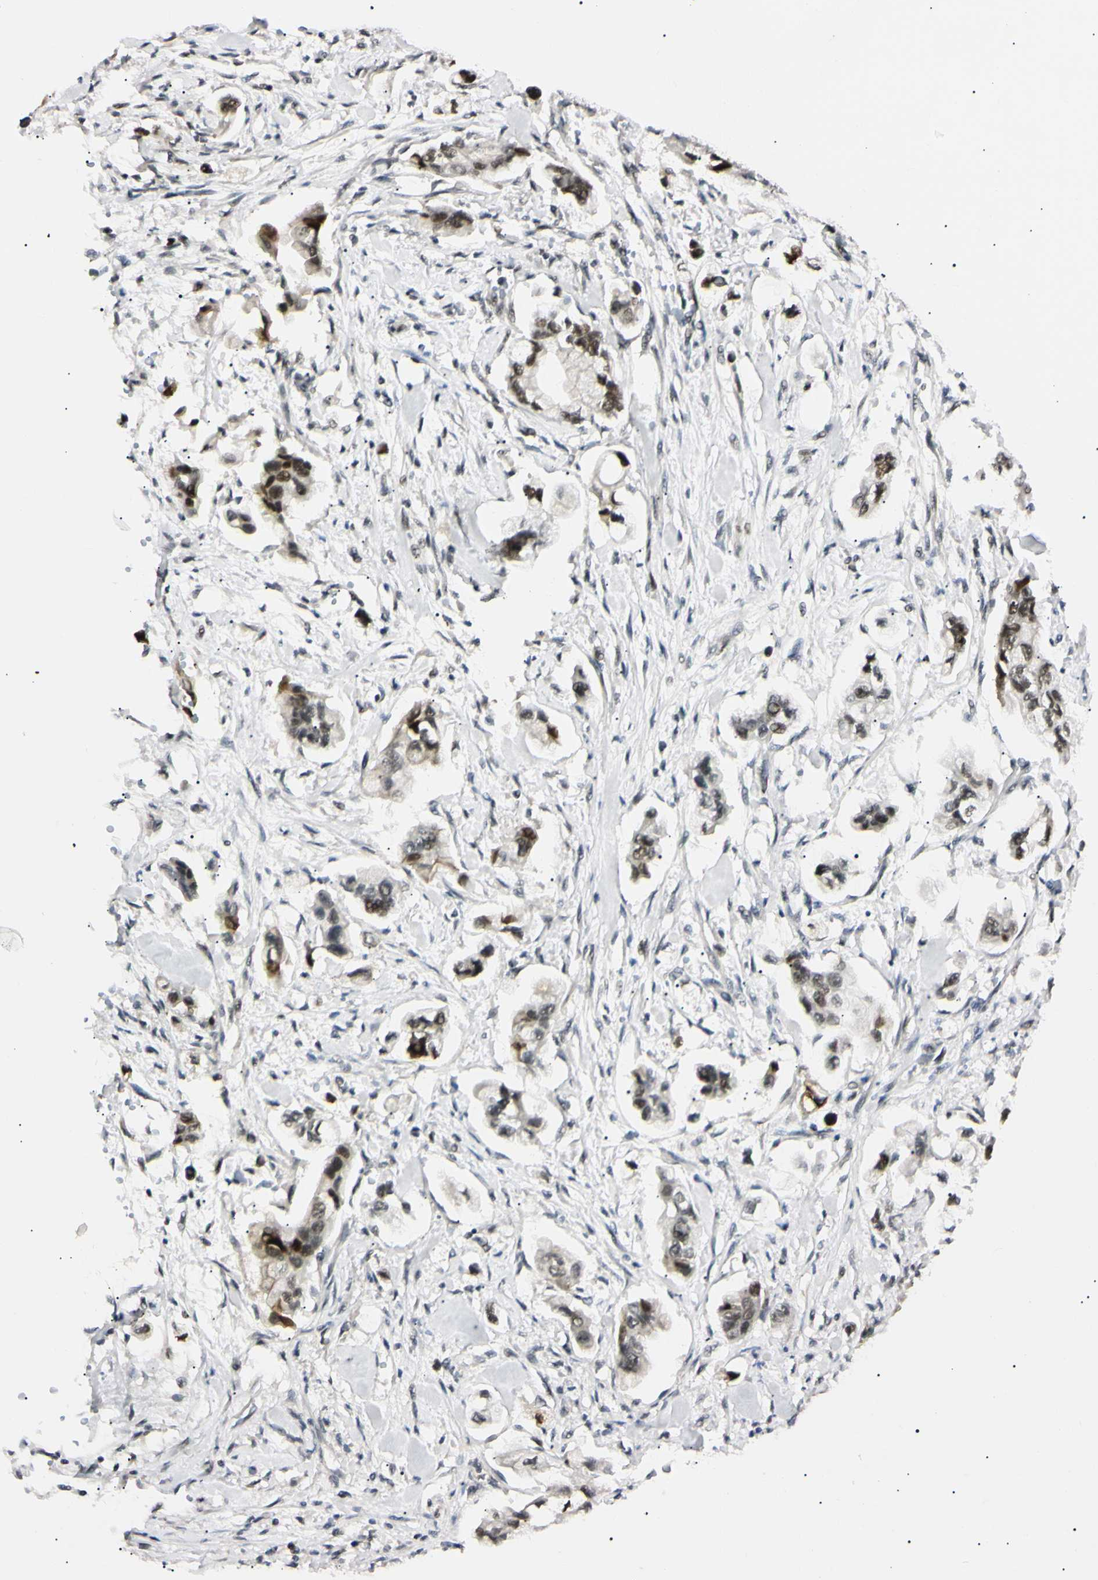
{"staining": {"intensity": "strong", "quantity": ">75%", "location": "nuclear"}, "tissue": "stomach cancer", "cell_type": "Tumor cells", "image_type": "cancer", "snomed": [{"axis": "morphology", "description": "Adenocarcinoma, NOS"}, {"axis": "topography", "description": "Stomach"}], "caption": "IHC of human stomach cancer (adenocarcinoma) shows high levels of strong nuclear positivity in approximately >75% of tumor cells. (DAB (3,3'-diaminobenzidine) = brown stain, brightfield microscopy at high magnification).", "gene": "ZNF134", "patient": {"sex": "male", "age": 62}}